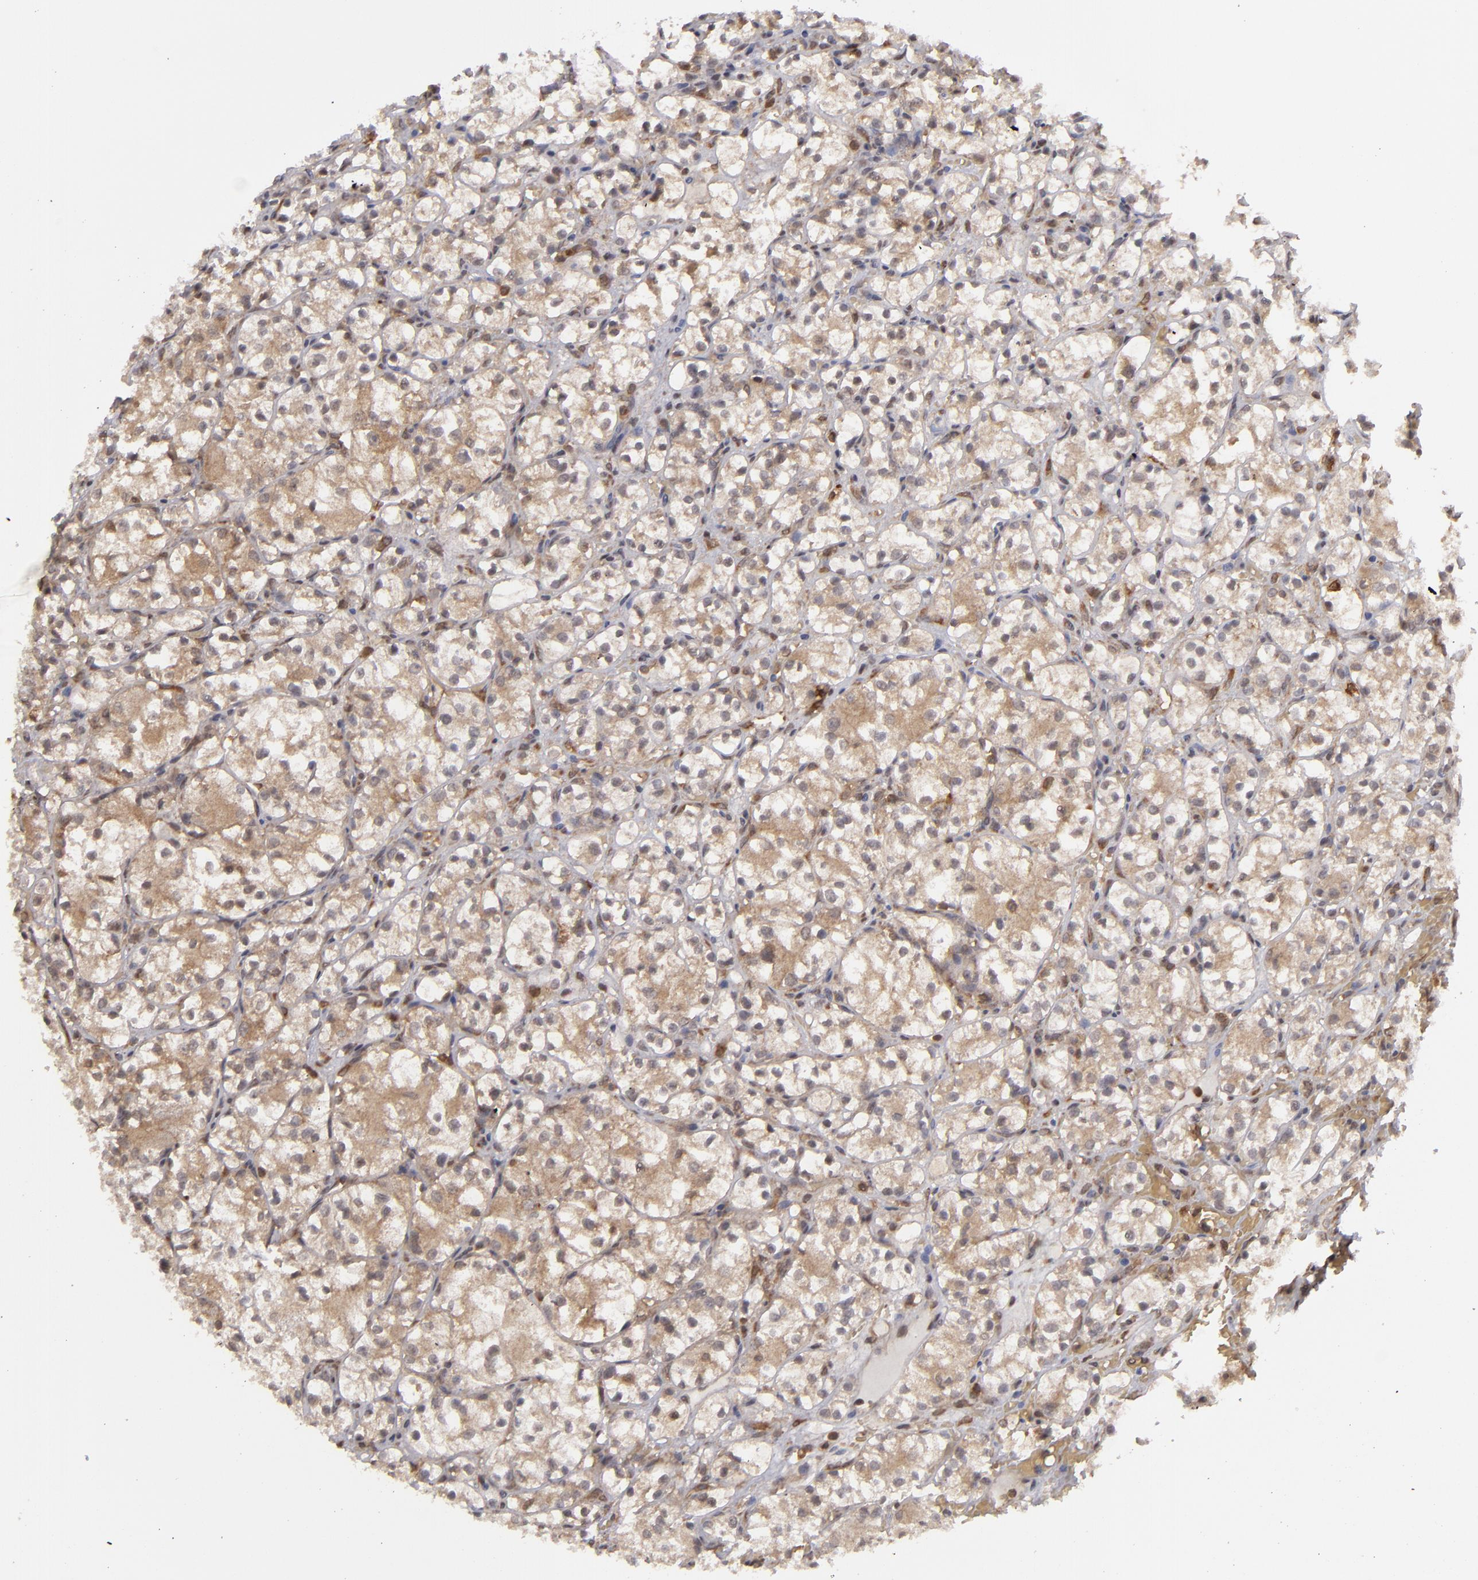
{"staining": {"intensity": "moderate", "quantity": "25%-75%", "location": "cytoplasmic/membranous"}, "tissue": "renal cancer", "cell_type": "Tumor cells", "image_type": "cancer", "snomed": [{"axis": "morphology", "description": "Adenocarcinoma, NOS"}, {"axis": "topography", "description": "Kidney"}], "caption": "Immunohistochemistry (IHC) of renal cancer shows medium levels of moderate cytoplasmic/membranous positivity in about 25%-75% of tumor cells.", "gene": "MAPK3", "patient": {"sex": "female", "age": 60}}